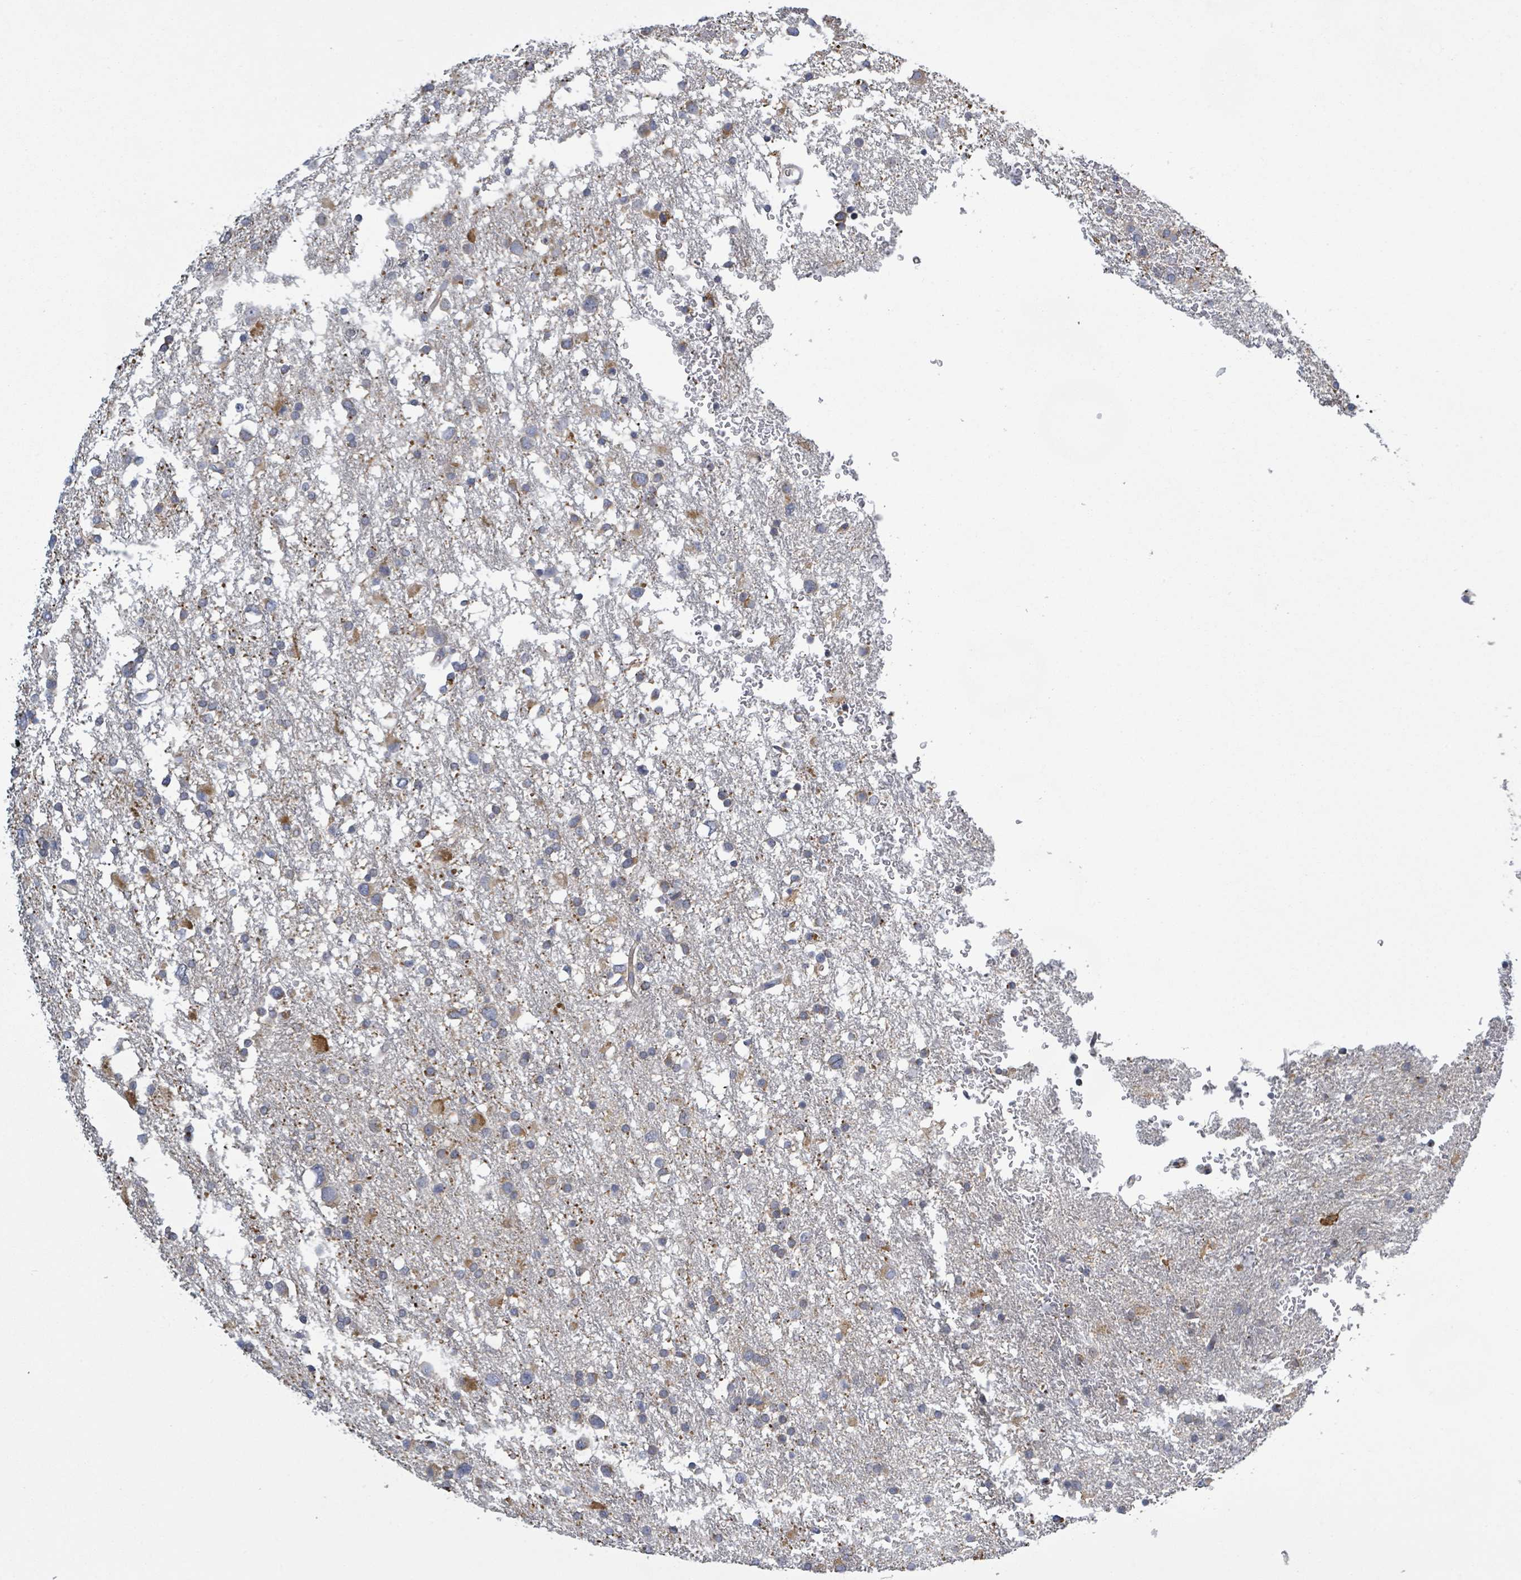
{"staining": {"intensity": "weak", "quantity": "<25%", "location": "cytoplasmic/membranous"}, "tissue": "glioma", "cell_type": "Tumor cells", "image_type": "cancer", "snomed": [{"axis": "morphology", "description": "Glioma, malignant, Low grade"}, {"axis": "topography", "description": "Brain"}], "caption": "The histopathology image shows no staining of tumor cells in low-grade glioma (malignant).", "gene": "ATP13A1", "patient": {"sex": "female", "age": 32}}